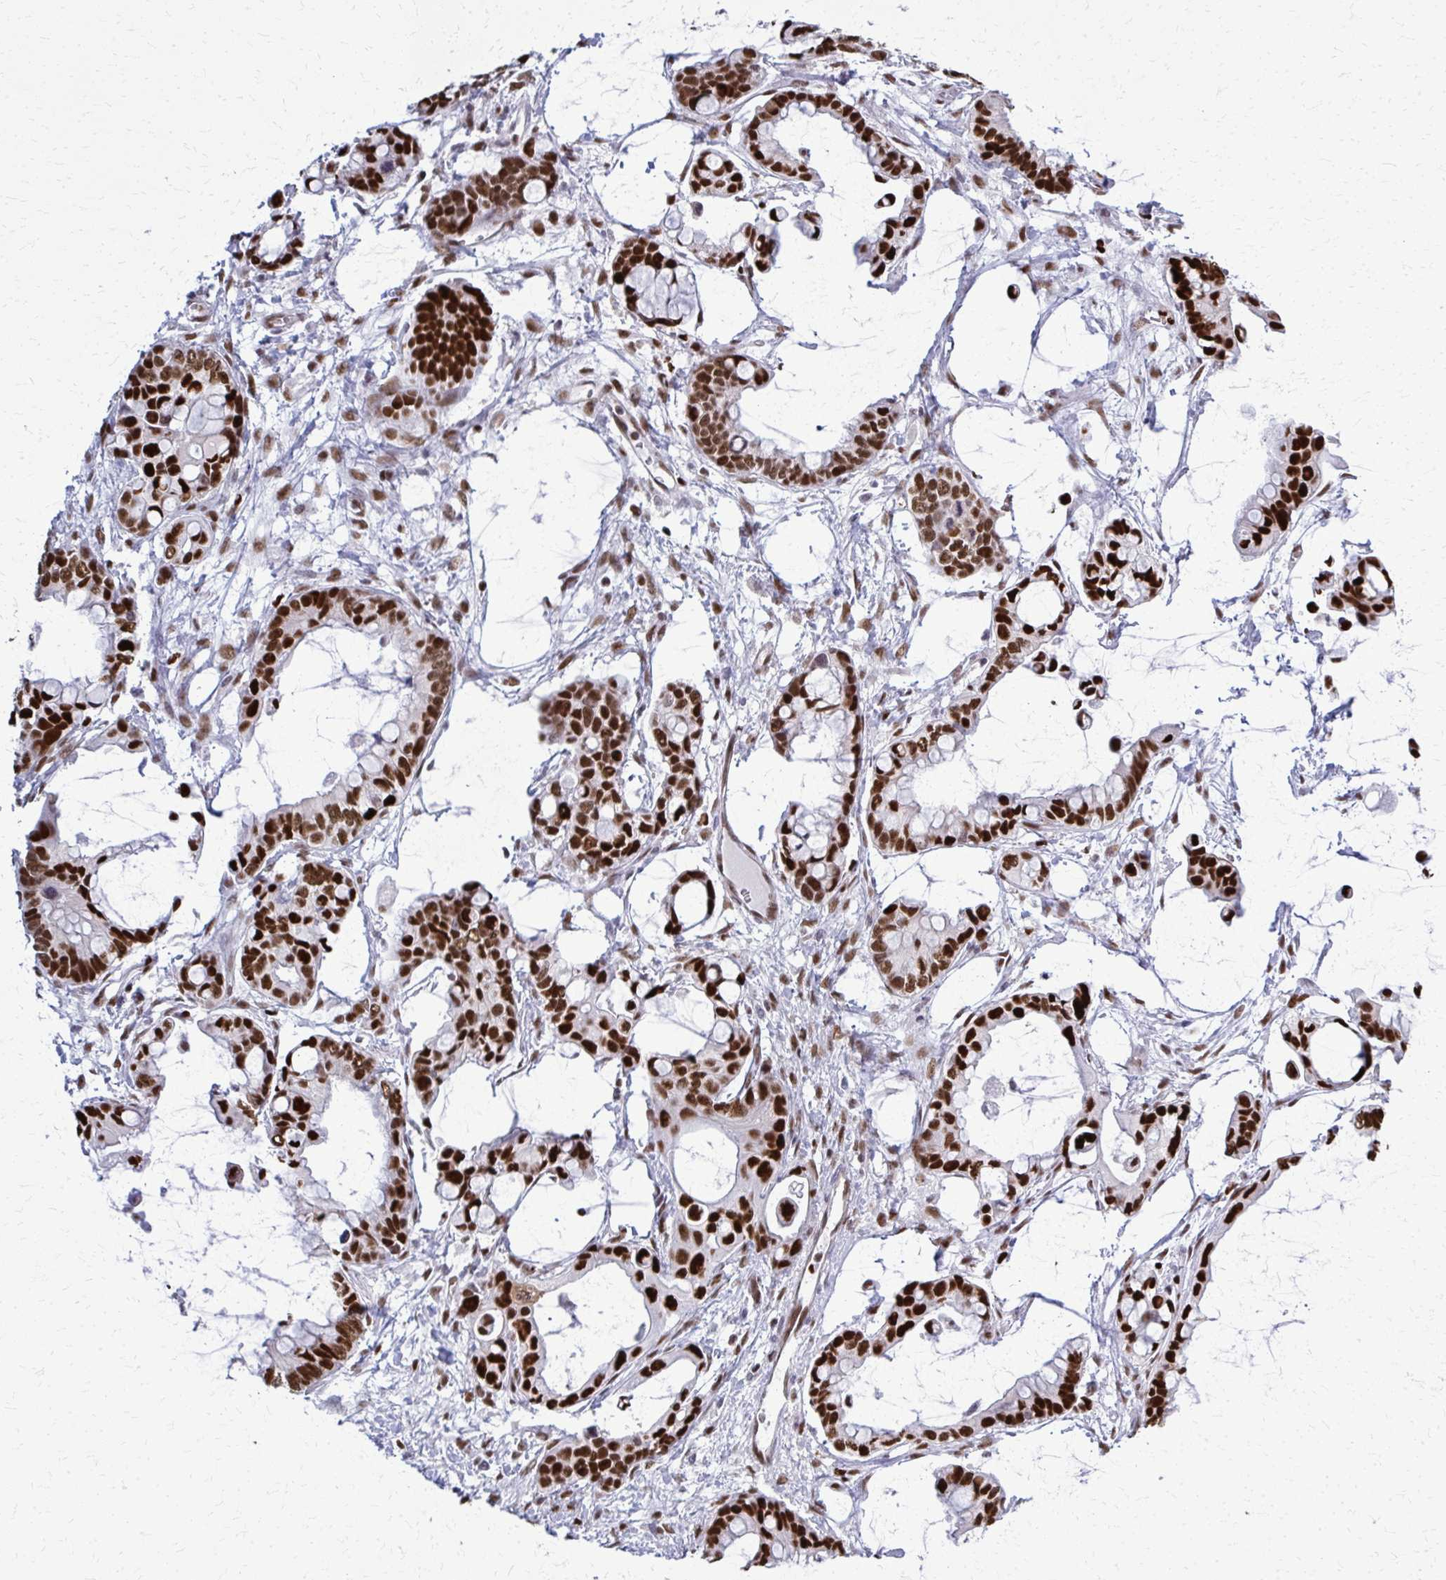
{"staining": {"intensity": "strong", "quantity": ">75%", "location": "nuclear"}, "tissue": "ovarian cancer", "cell_type": "Tumor cells", "image_type": "cancer", "snomed": [{"axis": "morphology", "description": "Cystadenocarcinoma, mucinous, NOS"}, {"axis": "topography", "description": "Ovary"}], "caption": "Immunohistochemical staining of human ovarian cancer exhibits high levels of strong nuclear expression in approximately >75% of tumor cells. (IHC, brightfield microscopy, high magnification).", "gene": "ZNF559", "patient": {"sex": "female", "age": 63}}